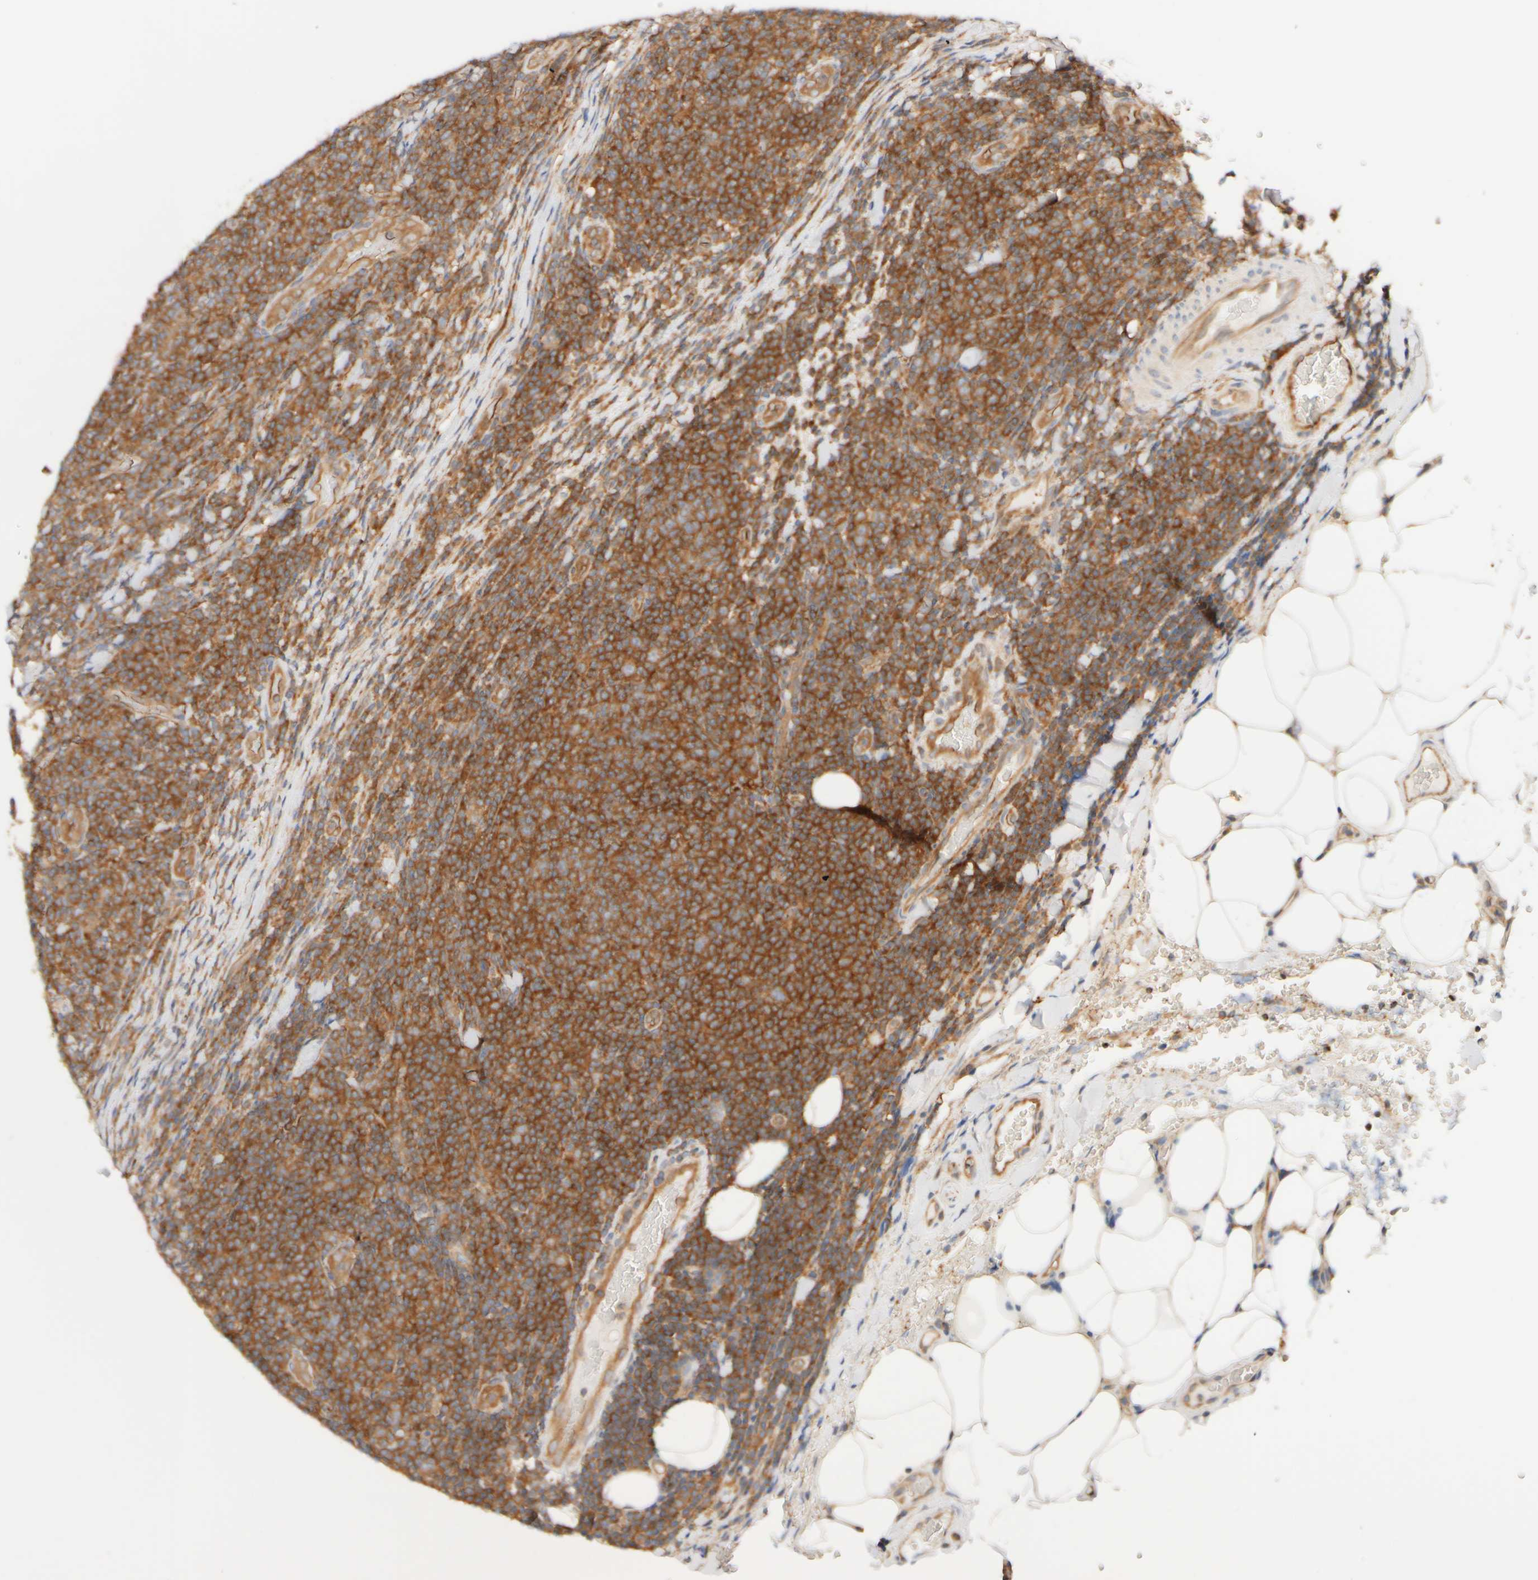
{"staining": {"intensity": "strong", "quantity": ">75%", "location": "cytoplasmic/membranous"}, "tissue": "lymphoma", "cell_type": "Tumor cells", "image_type": "cancer", "snomed": [{"axis": "morphology", "description": "Malignant lymphoma, non-Hodgkin's type, Low grade"}, {"axis": "topography", "description": "Lymph node"}], "caption": "This is a photomicrograph of immunohistochemistry staining of low-grade malignant lymphoma, non-Hodgkin's type, which shows strong staining in the cytoplasmic/membranous of tumor cells.", "gene": "RABEP1", "patient": {"sex": "male", "age": 66}}